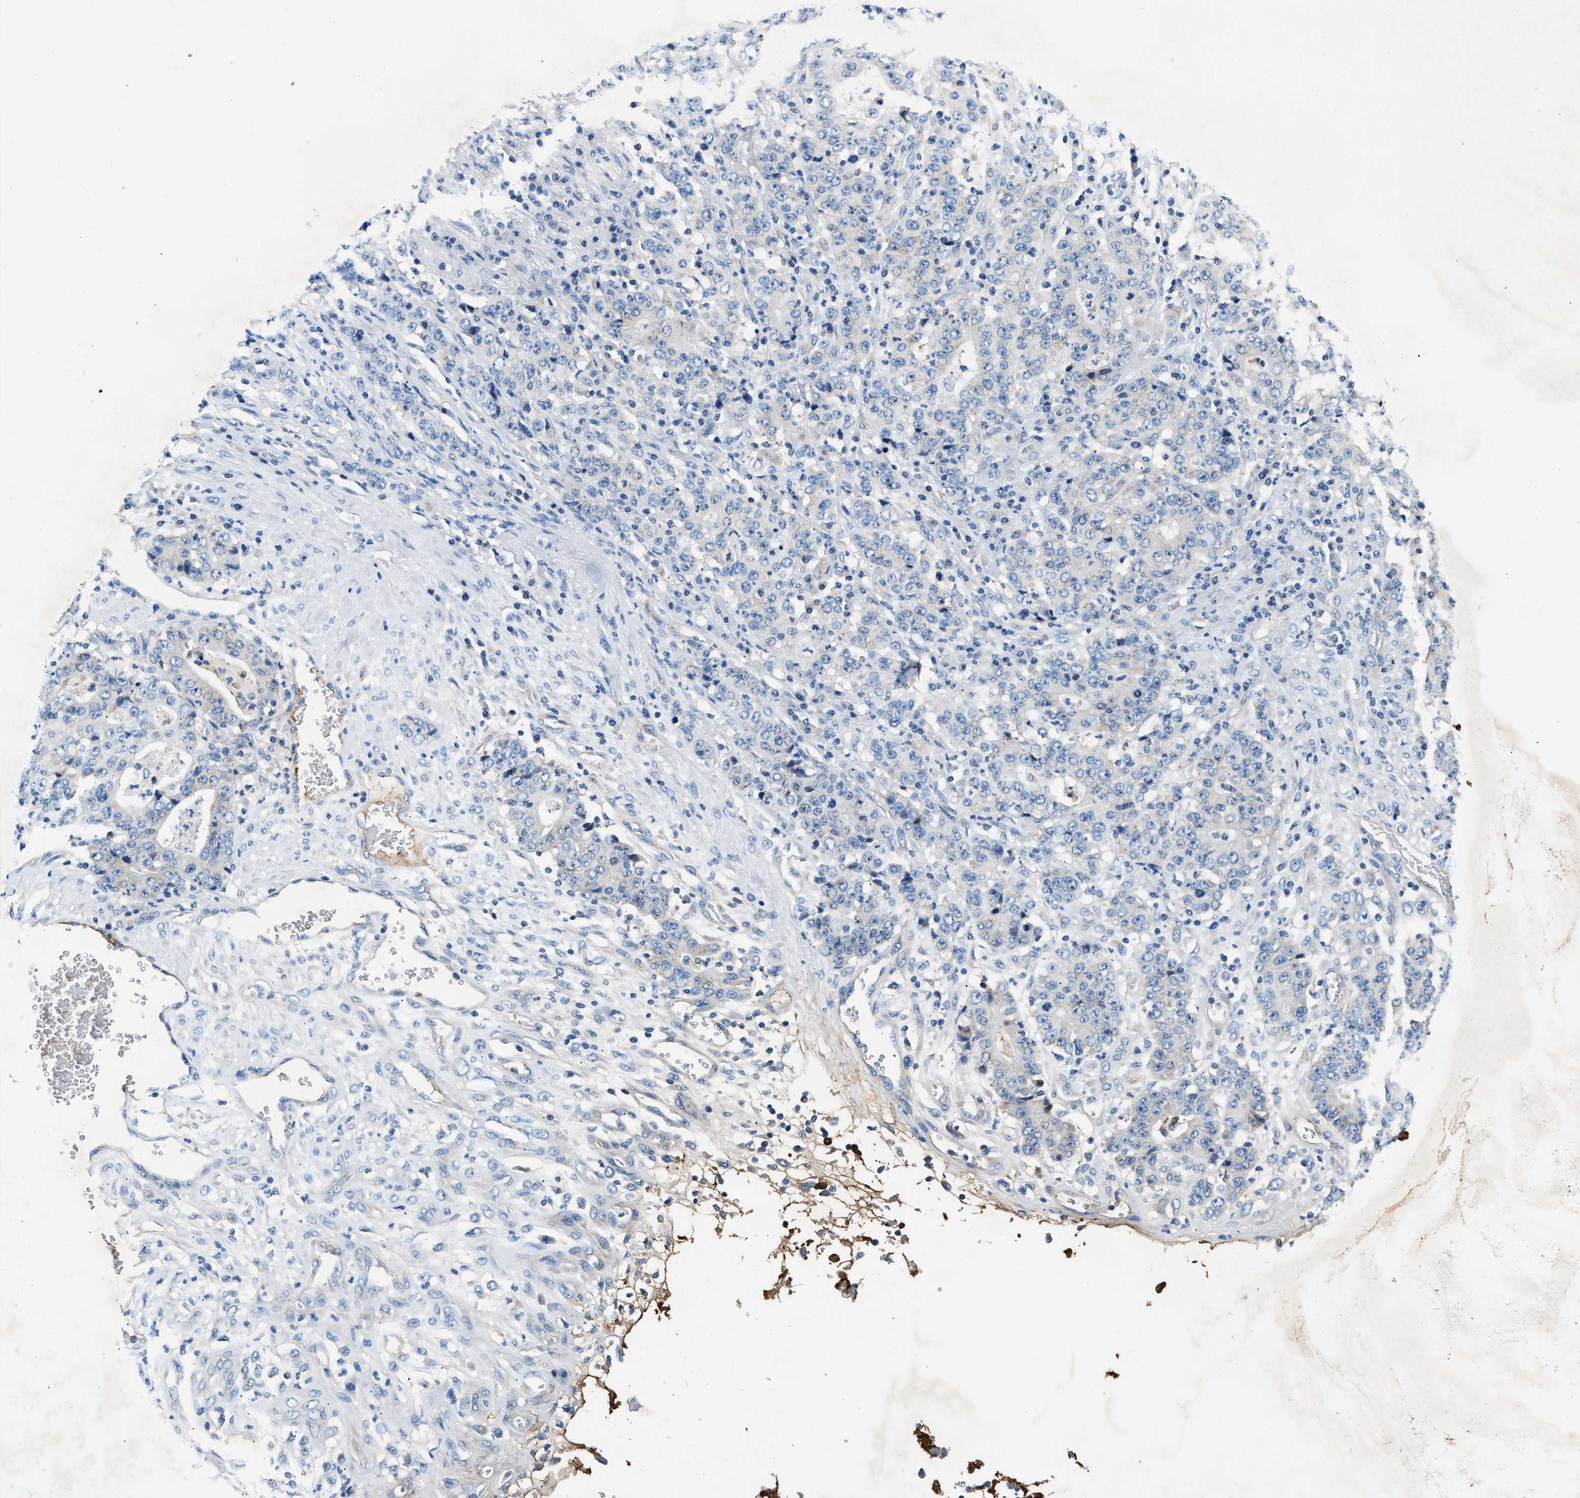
{"staining": {"intensity": "negative", "quantity": "none", "location": "none"}, "tissue": "stomach cancer", "cell_type": "Tumor cells", "image_type": "cancer", "snomed": [{"axis": "morphology", "description": "Normal tissue, NOS"}, {"axis": "morphology", "description": "Adenocarcinoma, NOS"}, {"axis": "topography", "description": "Stomach, upper"}, {"axis": "topography", "description": "Stomach"}], "caption": "The image exhibits no staining of tumor cells in stomach cancer. (Brightfield microscopy of DAB (3,3'-diaminobenzidine) IHC at high magnification).", "gene": "TUT7", "patient": {"sex": "male", "age": 59}}